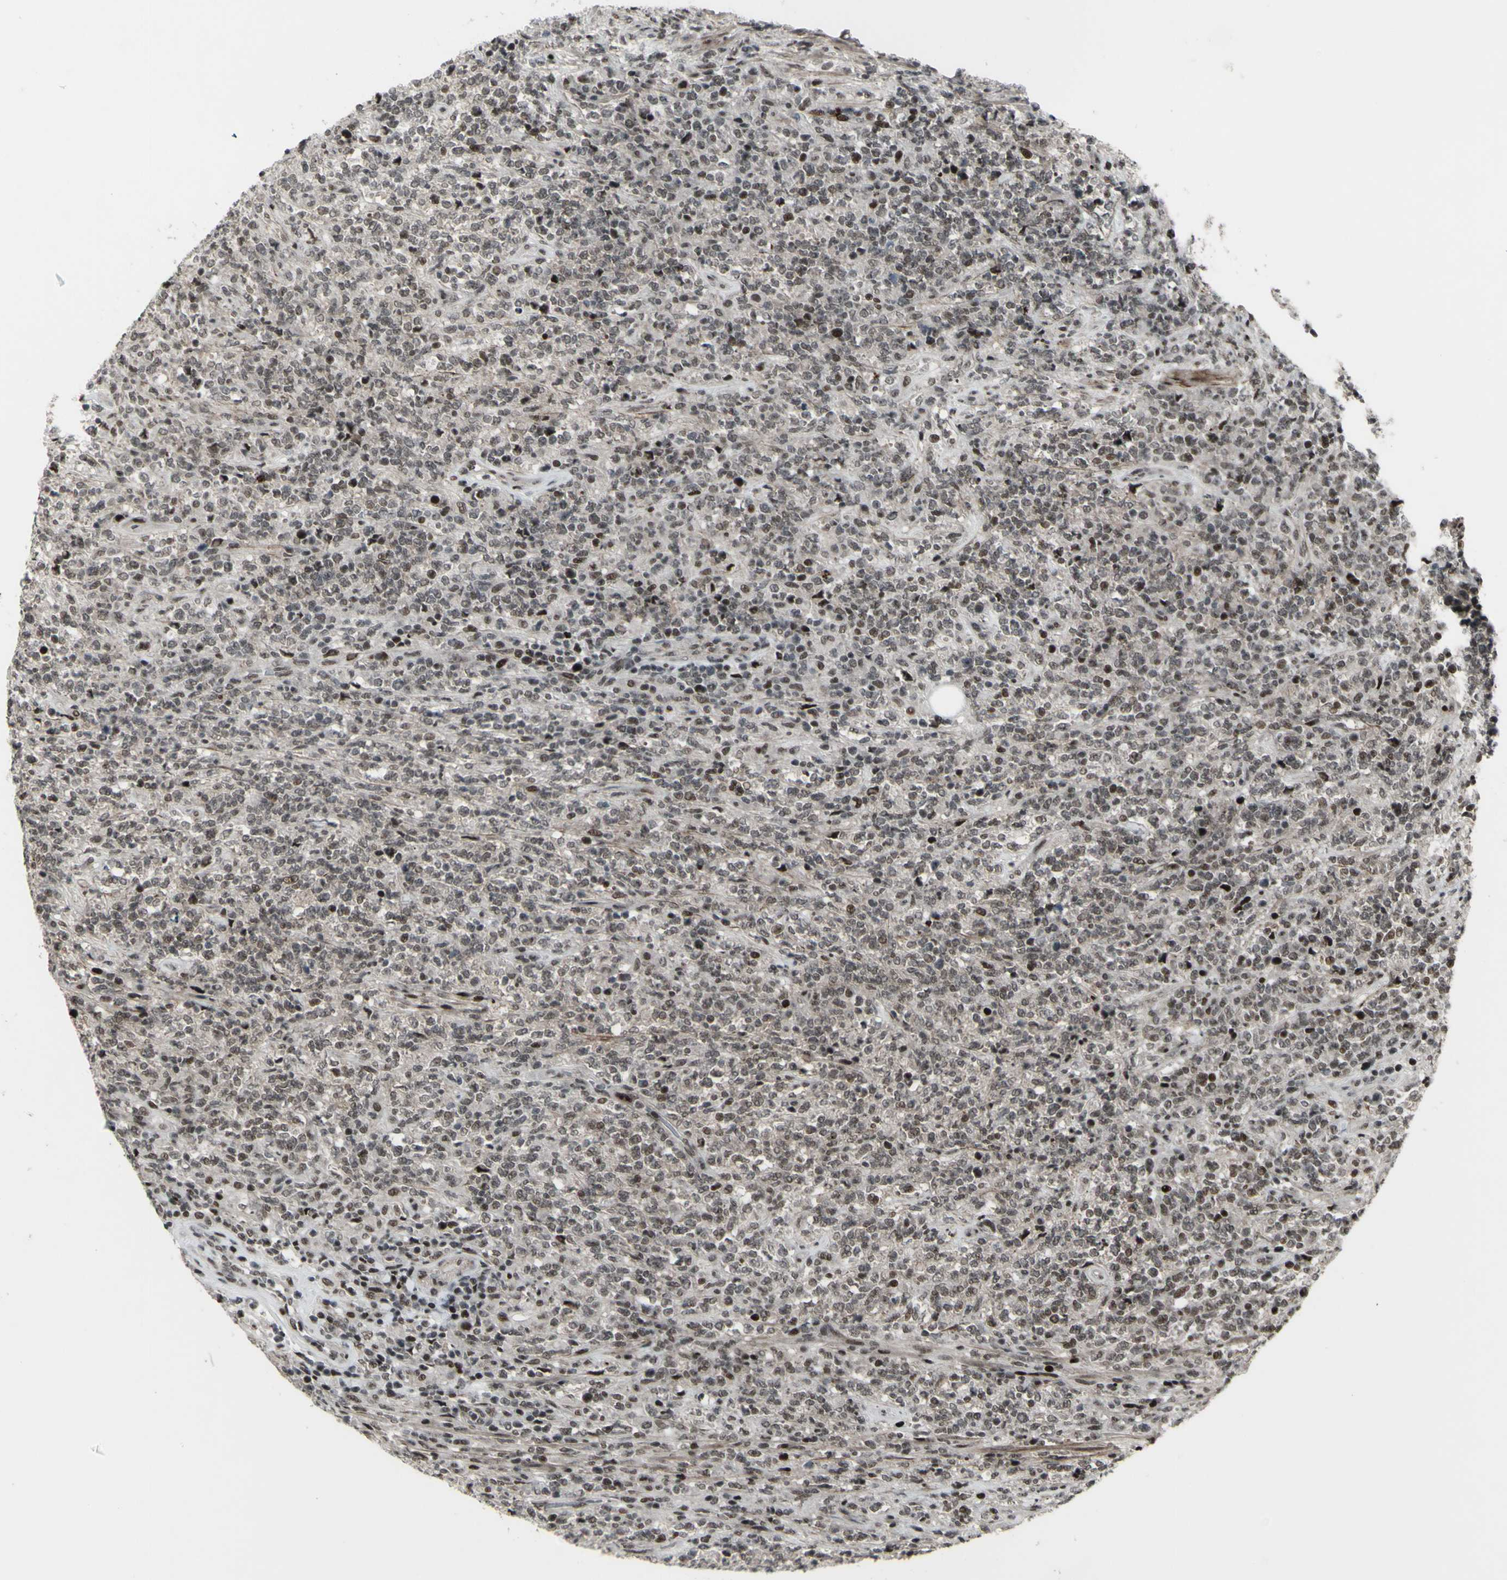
{"staining": {"intensity": "moderate", "quantity": "25%-75%", "location": "nuclear"}, "tissue": "lymphoma", "cell_type": "Tumor cells", "image_type": "cancer", "snomed": [{"axis": "morphology", "description": "Malignant lymphoma, non-Hodgkin's type, High grade"}, {"axis": "topography", "description": "Soft tissue"}], "caption": "Lymphoma was stained to show a protein in brown. There is medium levels of moderate nuclear staining in approximately 25%-75% of tumor cells.", "gene": "SUPT6H", "patient": {"sex": "male", "age": 18}}